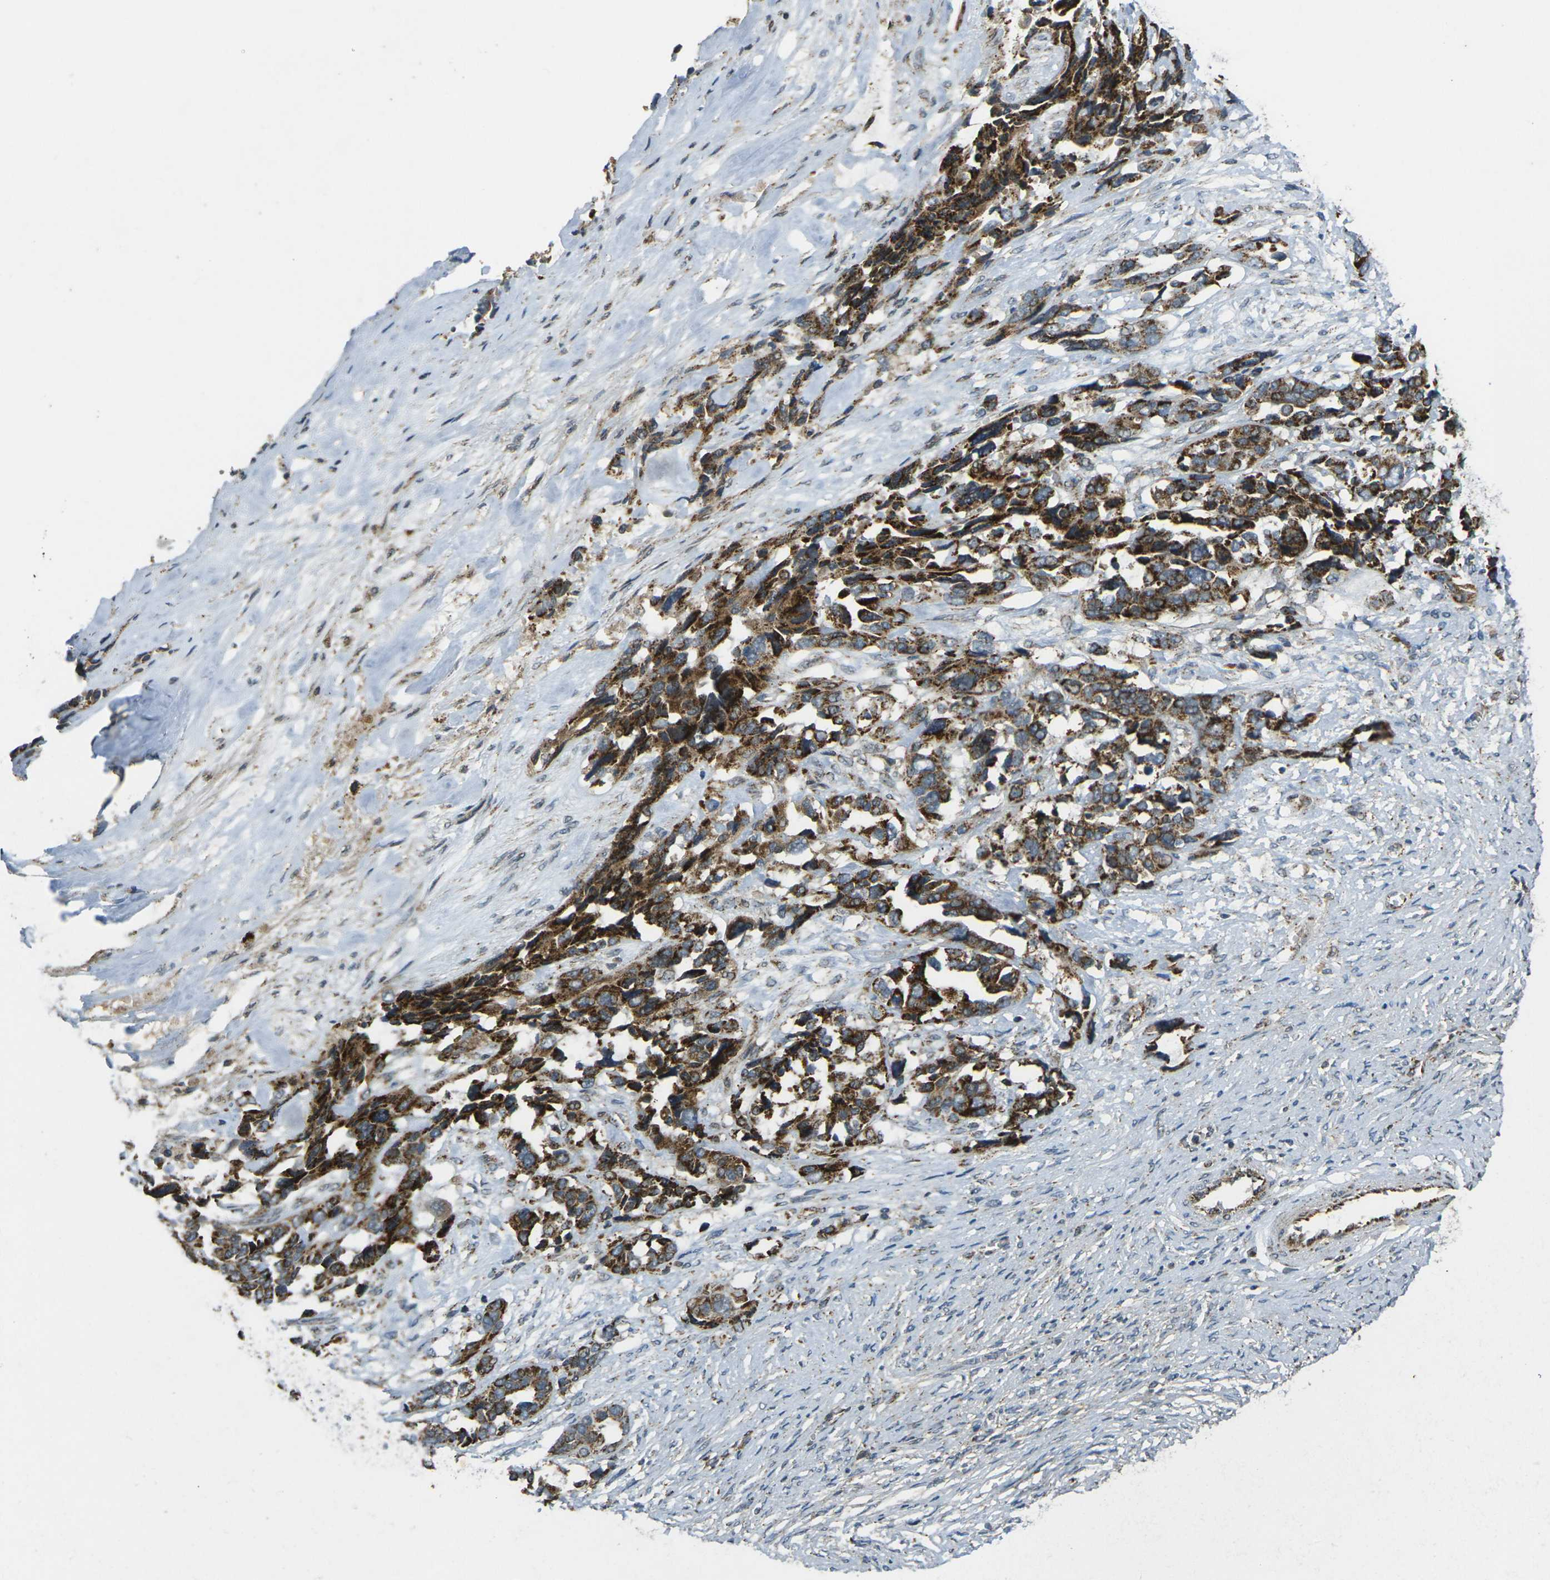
{"staining": {"intensity": "strong", "quantity": ">75%", "location": "cytoplasmic/membranous"}, "tissue": "ovarian cancer", "cell_type": "Tumor cells", "image_type": "cancer", "snomed": [{"axis": "morphology", "description": "Cystadenocarcinoma, serous, NOS"}, {"axis": "topography", "description": "Ovary"}], "caption": "High-magnification brightfield microscopy of serous cystadenocarcinoma (ovarian) stained with DAB (3,3'-diaminobenzidine) (brown) and counterstained with hematoxylin (blue). tumor cells exhibit strong cytoplasmic/membranous staining is identified in about>75% of cells.", "gene": "IGF1R", "patient": {"sex": "female", "age": 44}}